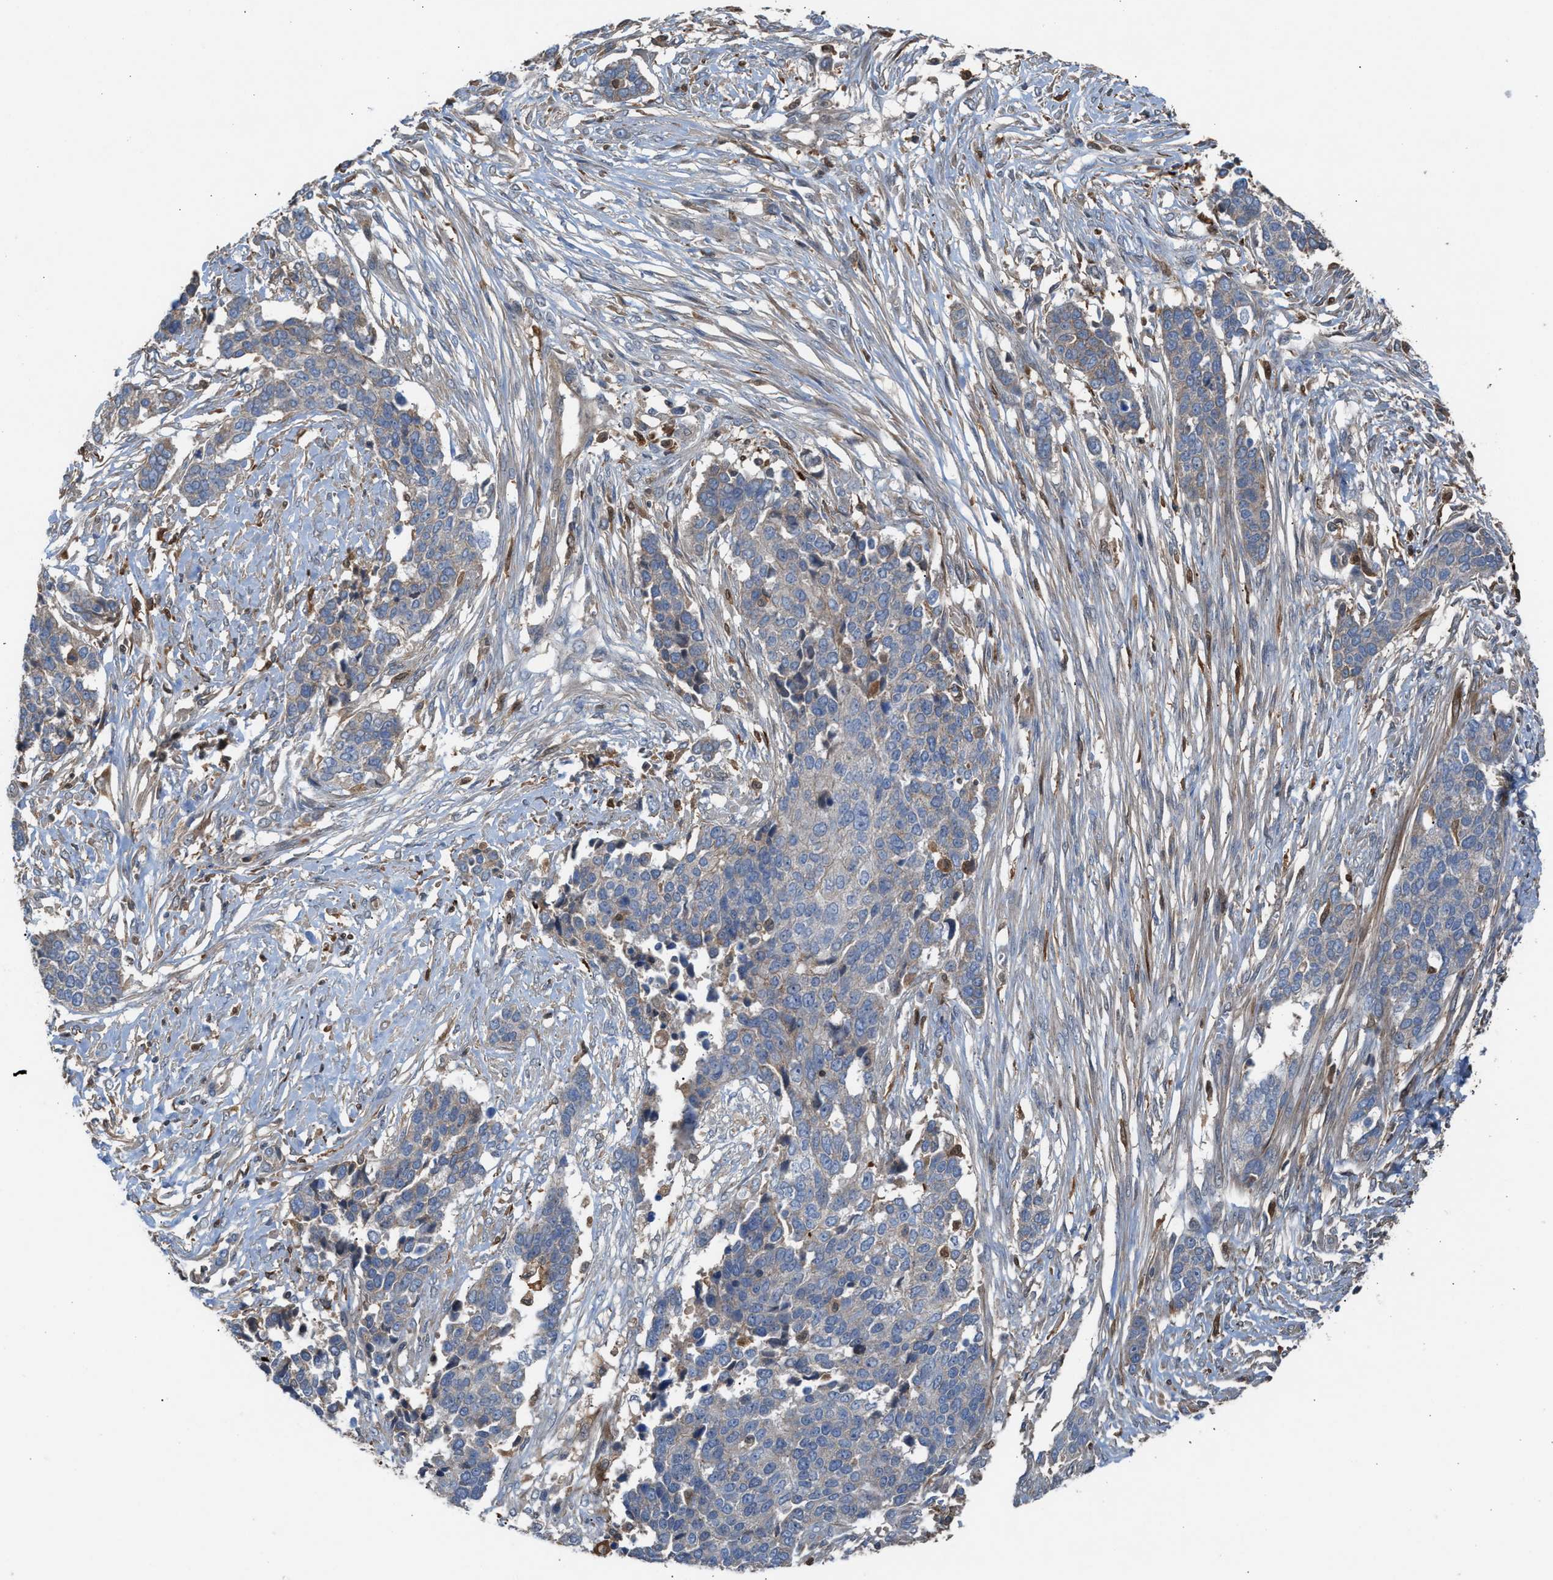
{"staining": {"intensity": "negative", "quantity": "none", "location": "none"}, "tissue": "ovarian cancer", "cell_type": "Tumor cells", "image_type": "cancer", "snomed": [{"axis": "morphology", "description": "Cystadenocarcinoma, serous, NOS"}, {"axis": "topography", "description": "Ovary"}], "caption": "IHC histopathology image of human ovarian cancer stained for a protein (brown), which shows no expression in tumor cells. Nuclei are stained in blue.", "gene": "TPK1", "patient": {"sex": "female", "age": 44}}